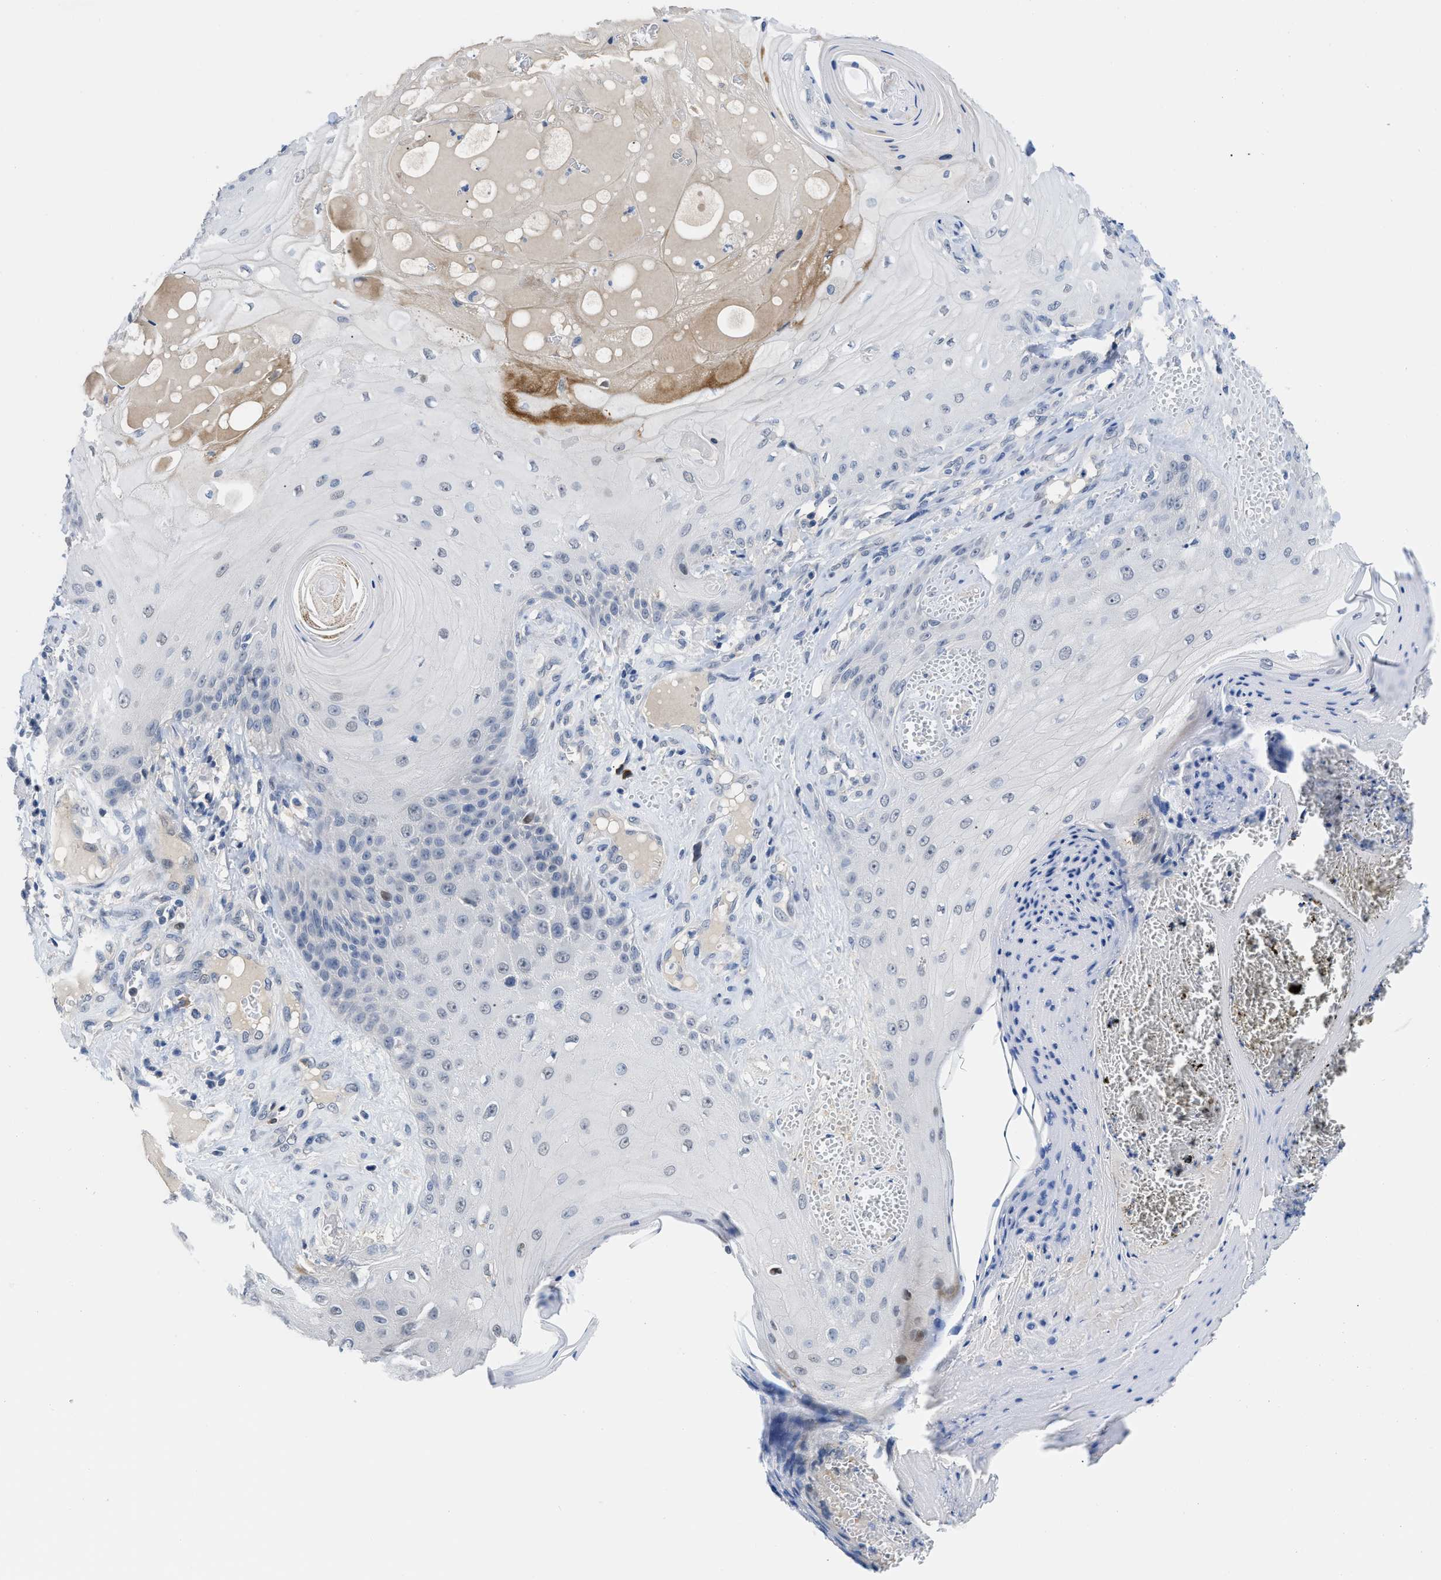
{"staining": {"intensity": "negative", "quantity": "none", "location": "none"}, "tissue": "skin cancer", "cell_type": "Tumor cells", "image_type": "cancer", "snomed": [{"axis": "morphology", "description": "Squamous cell carcinoma, NOS"}, {"axis": "topography", "description": "Skin"}], "caption": "High magnification brightfield microscopy of skin cancer (squamous cell carcinoma) stained with DAB (3,3'-diaminobenzidine) (brown) and counterstained with hematoxylin (blue): tumor cells show no significant staining.", "gene": "OR9K2", "patient": {"sex": "male", "age": 74}}